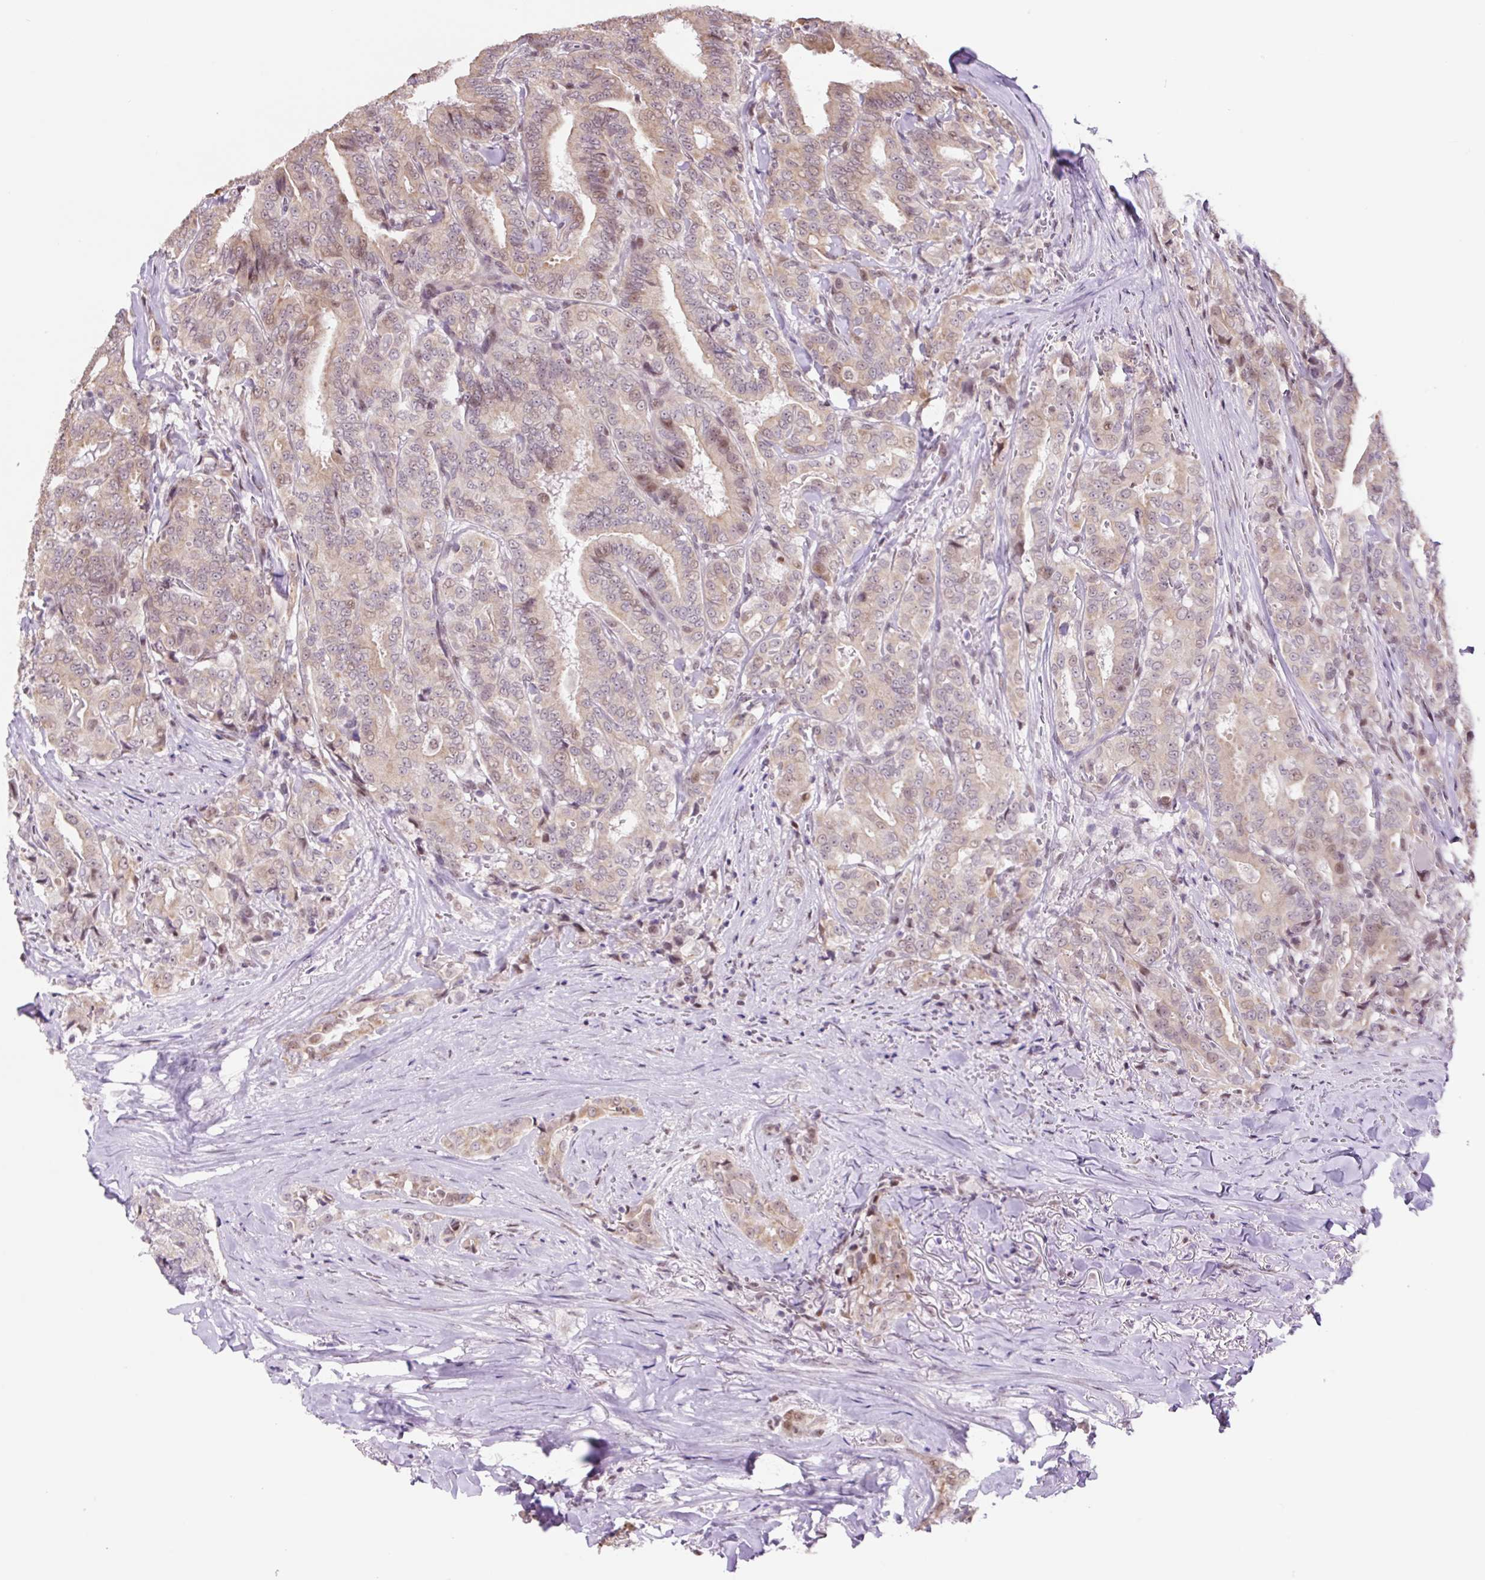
{"staining": {"intensity": "weak", "quantity": "25%-75%", "location": "nuclear"}, "tissue": "thyroid cancer", "cell_type": "Tumor cells", "image_type": "cancer", "snomed": [{"axis": "morphology", "description": "Papillary adenocarcinoma, NOS"}, {"axis": "topography", "description": "Thyroid gland"}], "caption": "Protein staining exhibits weak nuclear expression in about 25%-75% of tumor cells in papillary adenocarcinoma (thyroid).", "gene": "TAF1A", "patient": {"sex": "male", "age": 61}}